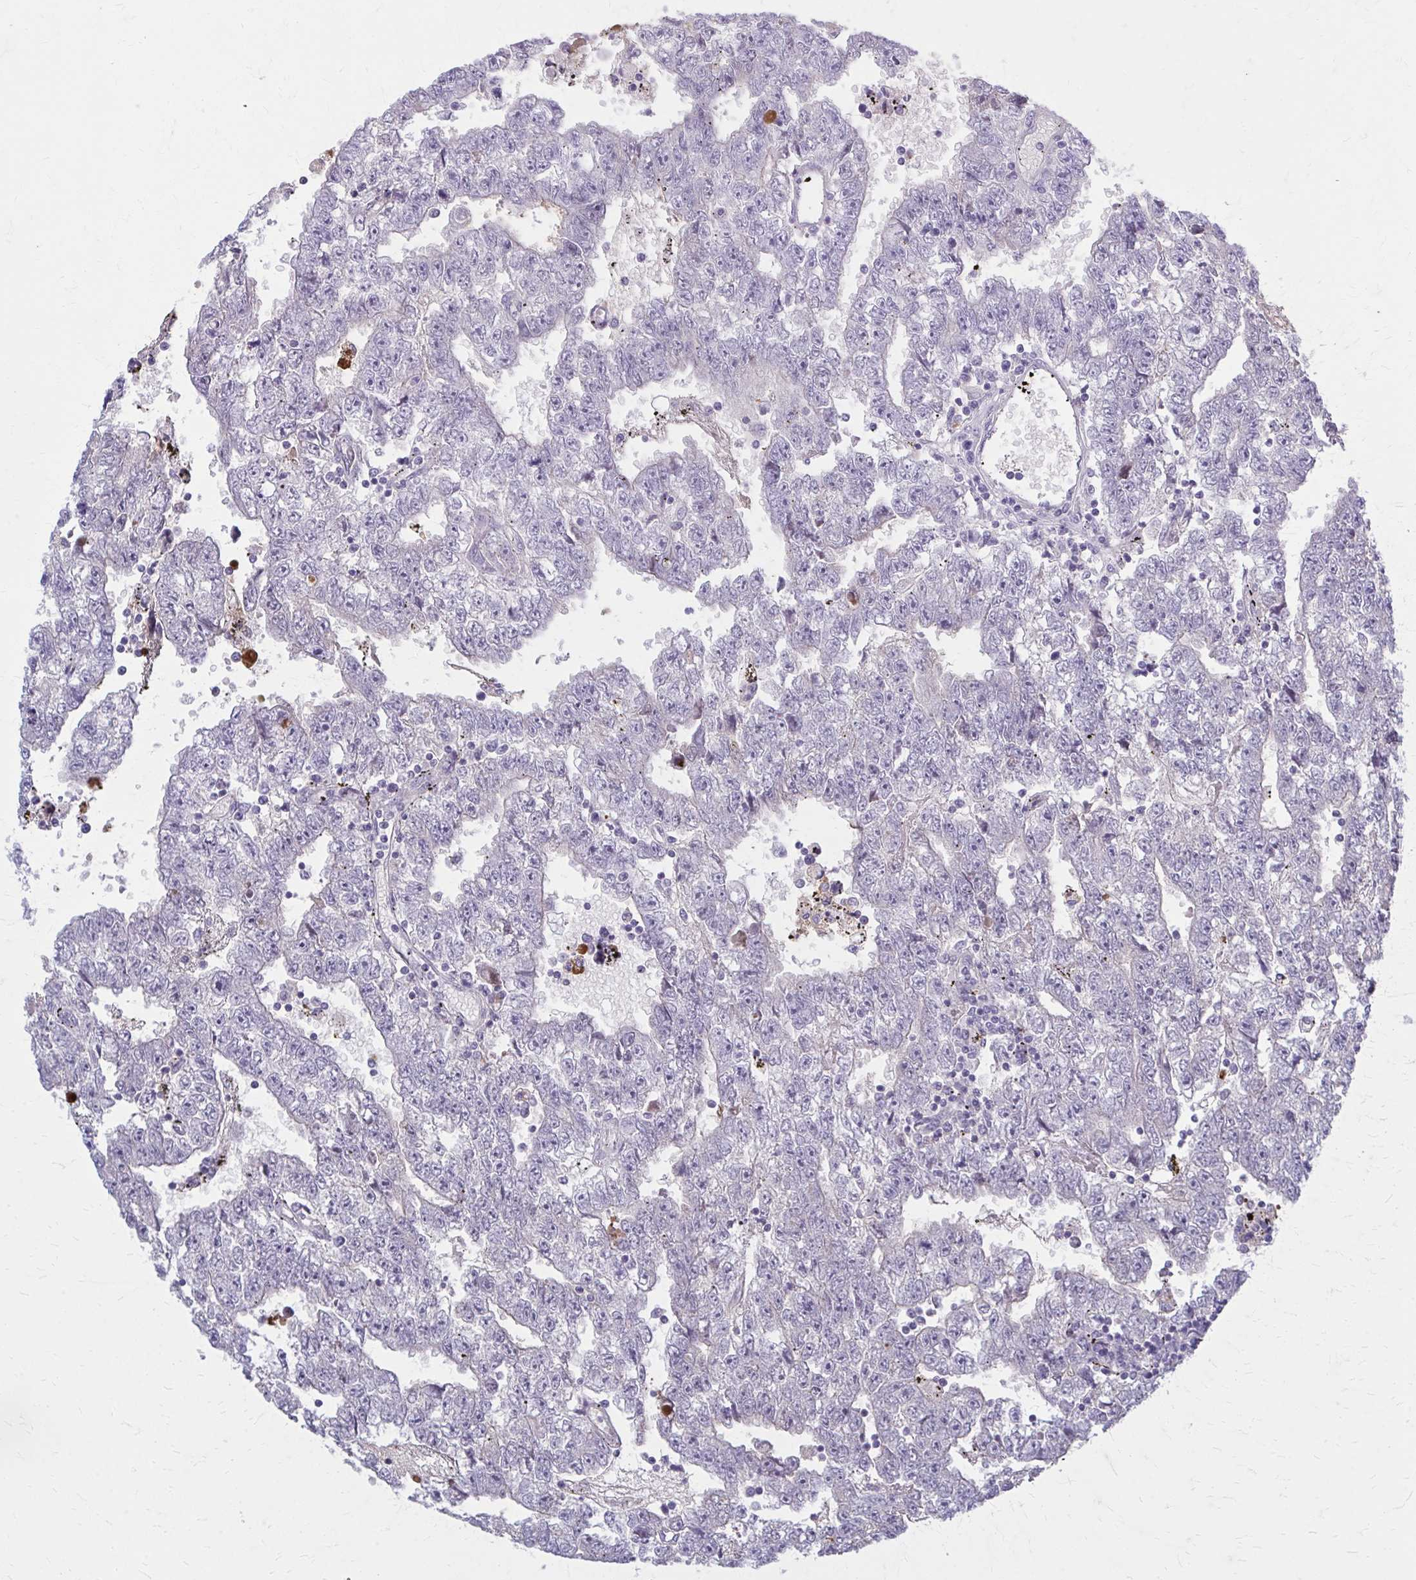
{"staining": {"intensity": "negative", "quantity": "none", "location": "none"}, "tissue": "testis cancer", "cell_type": "Tumor cells", "image_type": "cancer", "snomed": [{"axis": "morphology", "description": "Carcinoma, Embryonal, NOS"}, {"axis": "topography", "description": "Testis"}], "caption": "Protein analysis of testis cancer shows no significant expression in tumor cells.", "gene": "SERPIND1", "patient": {"sex": "male", "age": 25}}